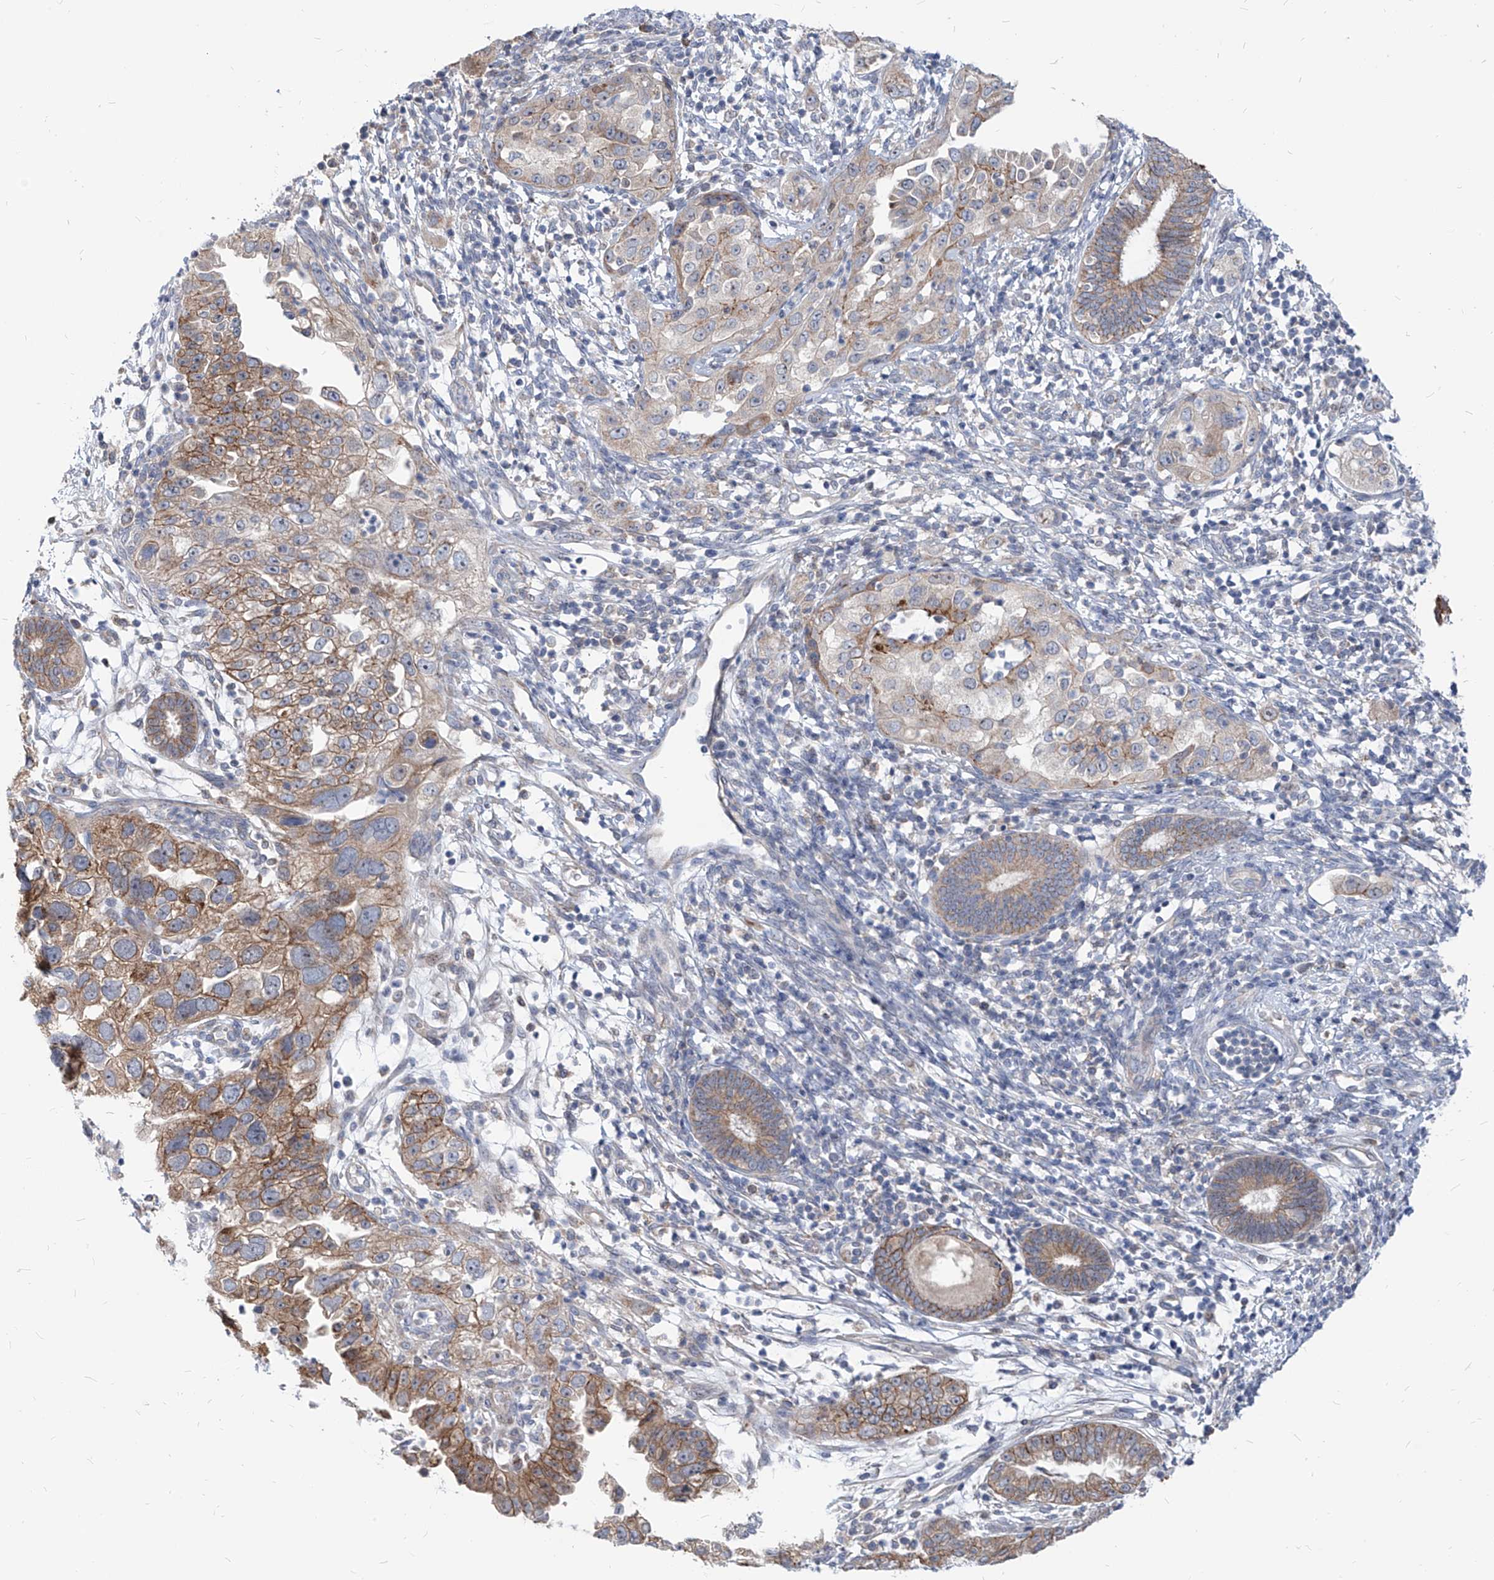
{"staining": {"intensity": "moderate", "quantity": ">75%", "location": "cytoplasmic/membranous"}, "tissue": "endometrial cancer", "cell_type": "Tumor cells", "image_type": "cancer", "snomed": [{"axis": "morphology", "description": "Adenocarcinoma, NOS"}, {"axis": "topography", "description": "Endometrium"}], "caption": "A histopathology image showing moderate cytoplasmic/membranous expression in approximately >75% of tumor cells in endometrial cancer (adenocarcinoma), as visualized by brown immunohistochemical staining.", "gene": "AGPS", "patient": {"sex": "female", "age": 85}}